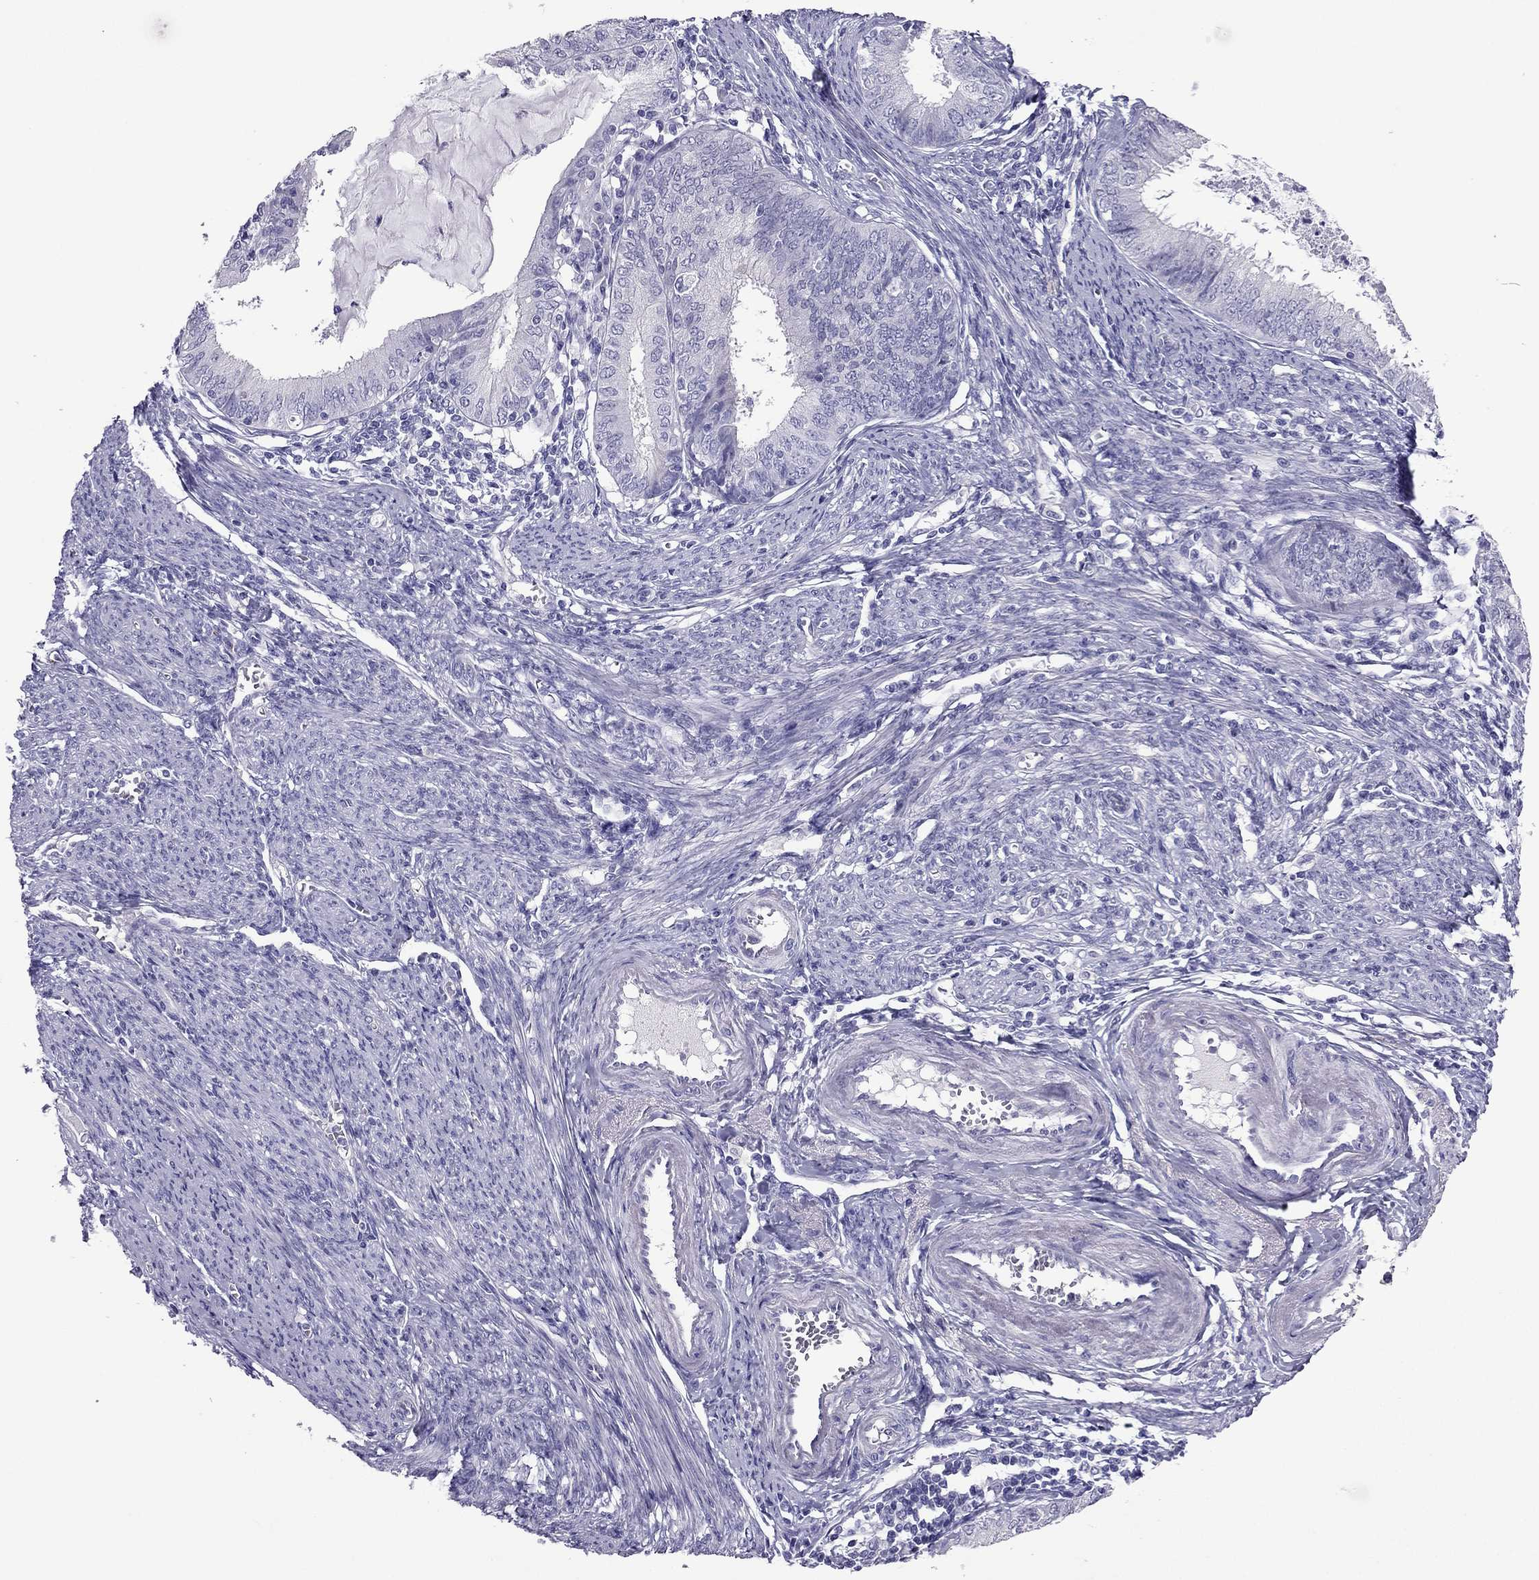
{"staining": {"intensity": "negative", "quantity": "none", "location": "none"}, "tissue": "endometrial cancer", "cell_type": "Tumor cells", "image_type": "cancer", "snomed": [{"axis": "morphology", "description": "Adenocarcinoma, NOS"}, {"axis": "topography", "description": "Endometrium"}], "caption": "Adenocarcinoma (endometrial) stained for a protein using immunohistochemistry reveals no expression tumor cells.", "gene": "PDE6A", "patient": {"sex": "female", "age": 57}}